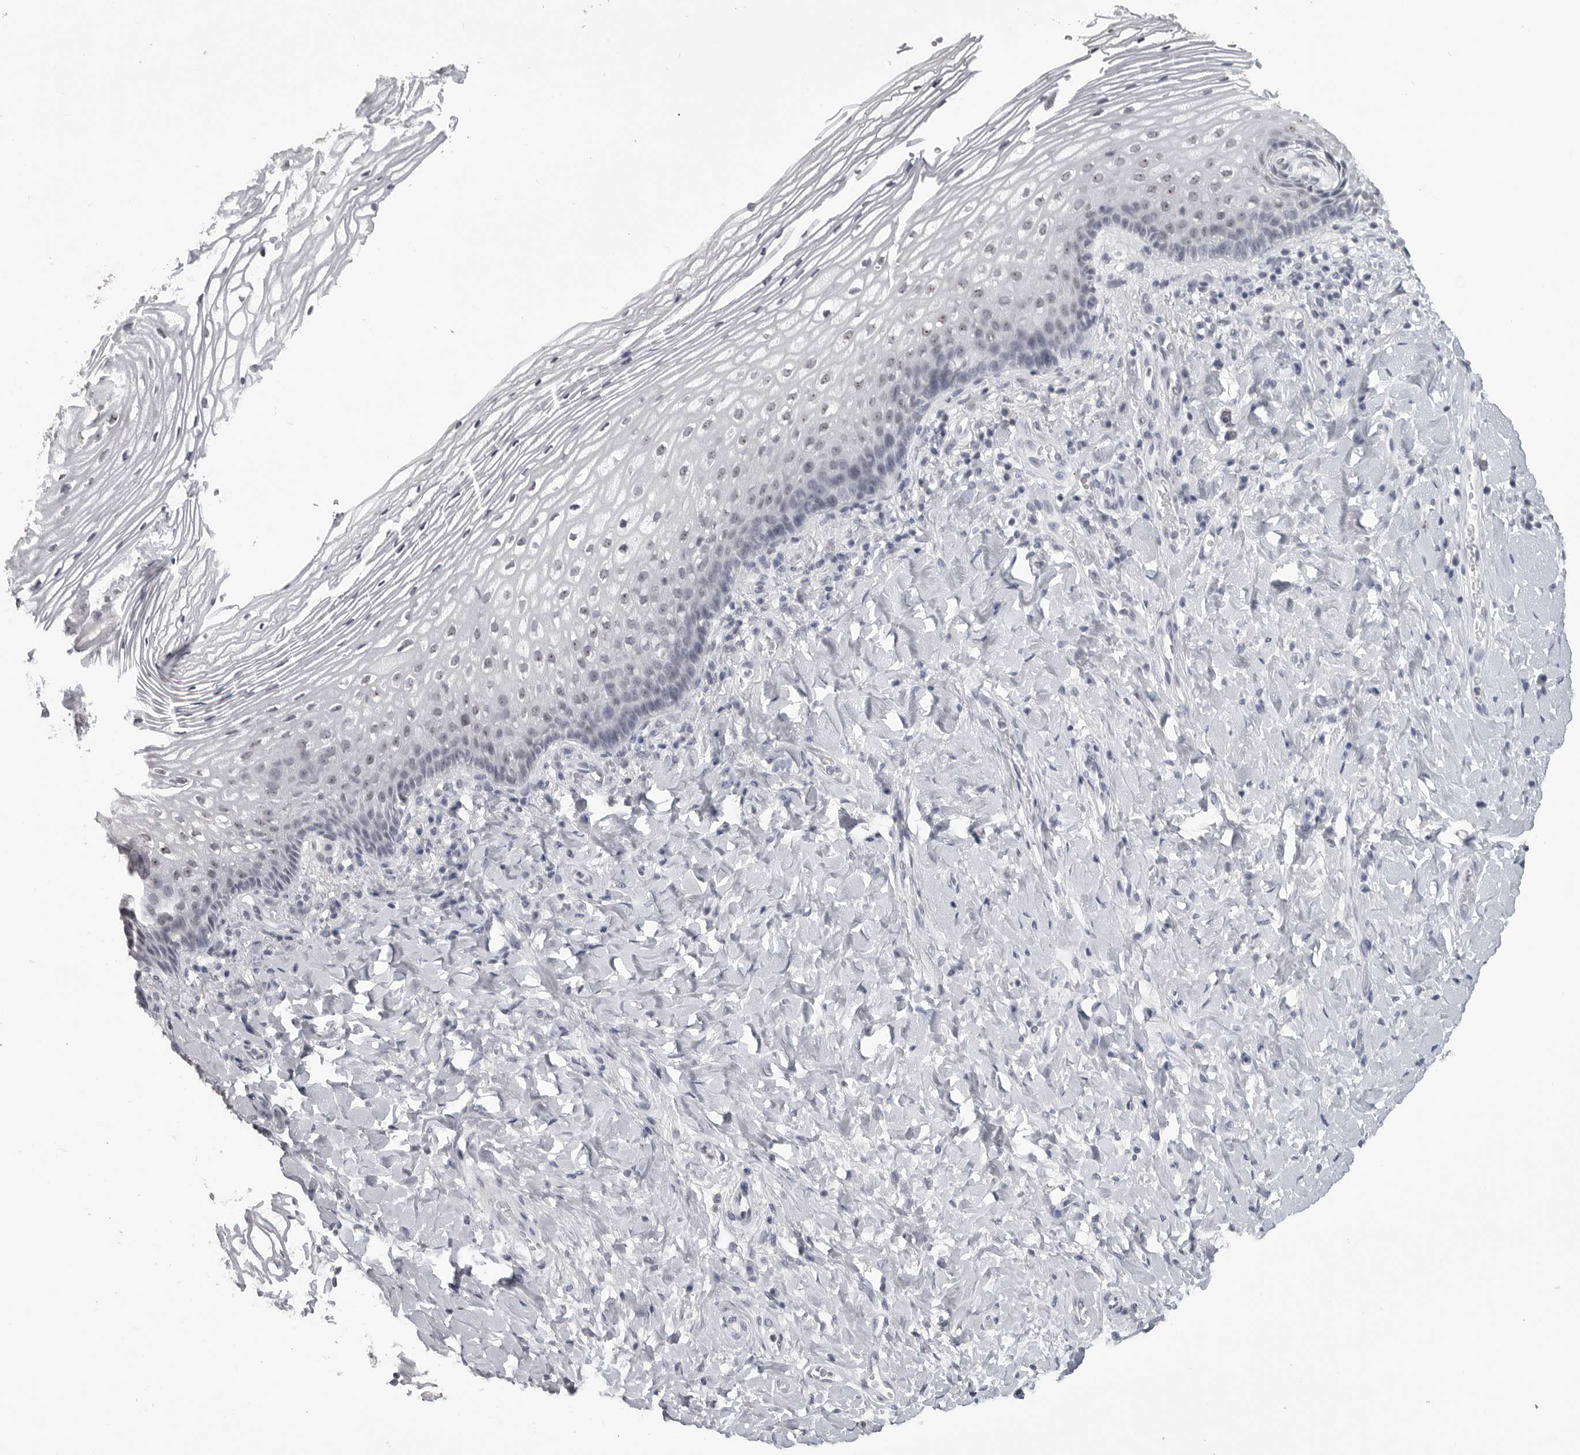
{"staining": {"intensity": "weak", "quantity": "25%-75%", "location": "nuclear"}, "tissue": "vagina", "cell_type": "Squamous epithelial cells", "image_type": "normal", "snomed": [{"axis": "morphology", "description": "Normal tissue, NOS"}, {"axis": "topography", "description": "Vagina"}], "caption": "Vagina stained with immunohistochemistry shows weak nuclear positivity in about 25%-75% of squamous epithelial cells.", "gene": "DDX54", "patient": {"sex": "female", "age": 60}}